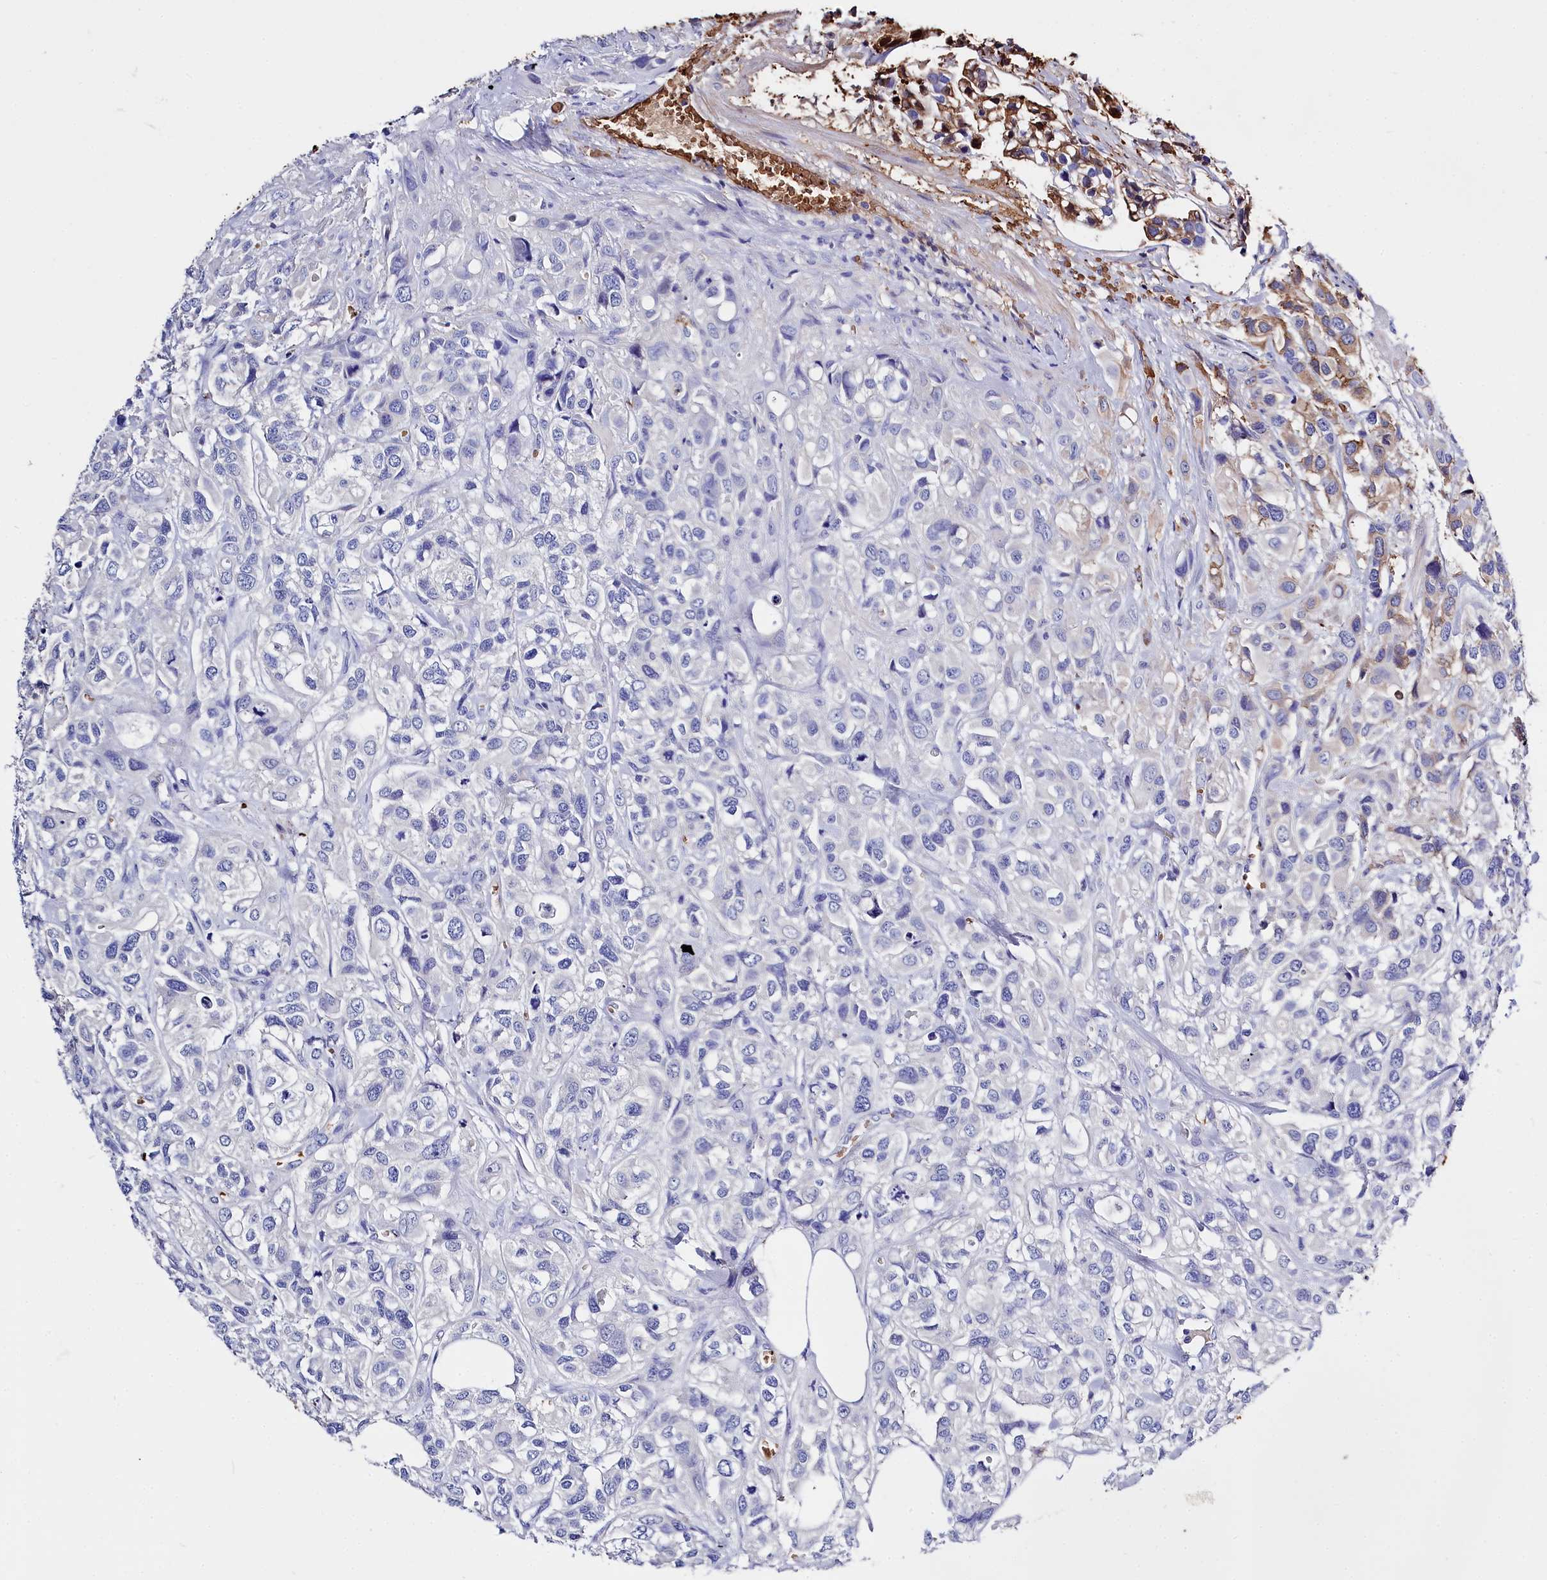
{"staining": {"intensity": "weak", "quantity": "<25%", "location": "cytoplasmic/membranous"}, "tissue": "urothelial cancer", "cell_type": "Tumor cells", "image_type": "cancer", "snomed": [{"axis": "morphology", "description": "Urothelial carcinoma, High grade"}, {"axis": "topography", "description": "Urinary bladder"}], "caption": "This is an immunohistochemistry image of high-grade urothelial carcinoma. There is no staining in tumor cells.", "gene": "RPUSD3", "patient": {"sex": "male", "age": 67}}